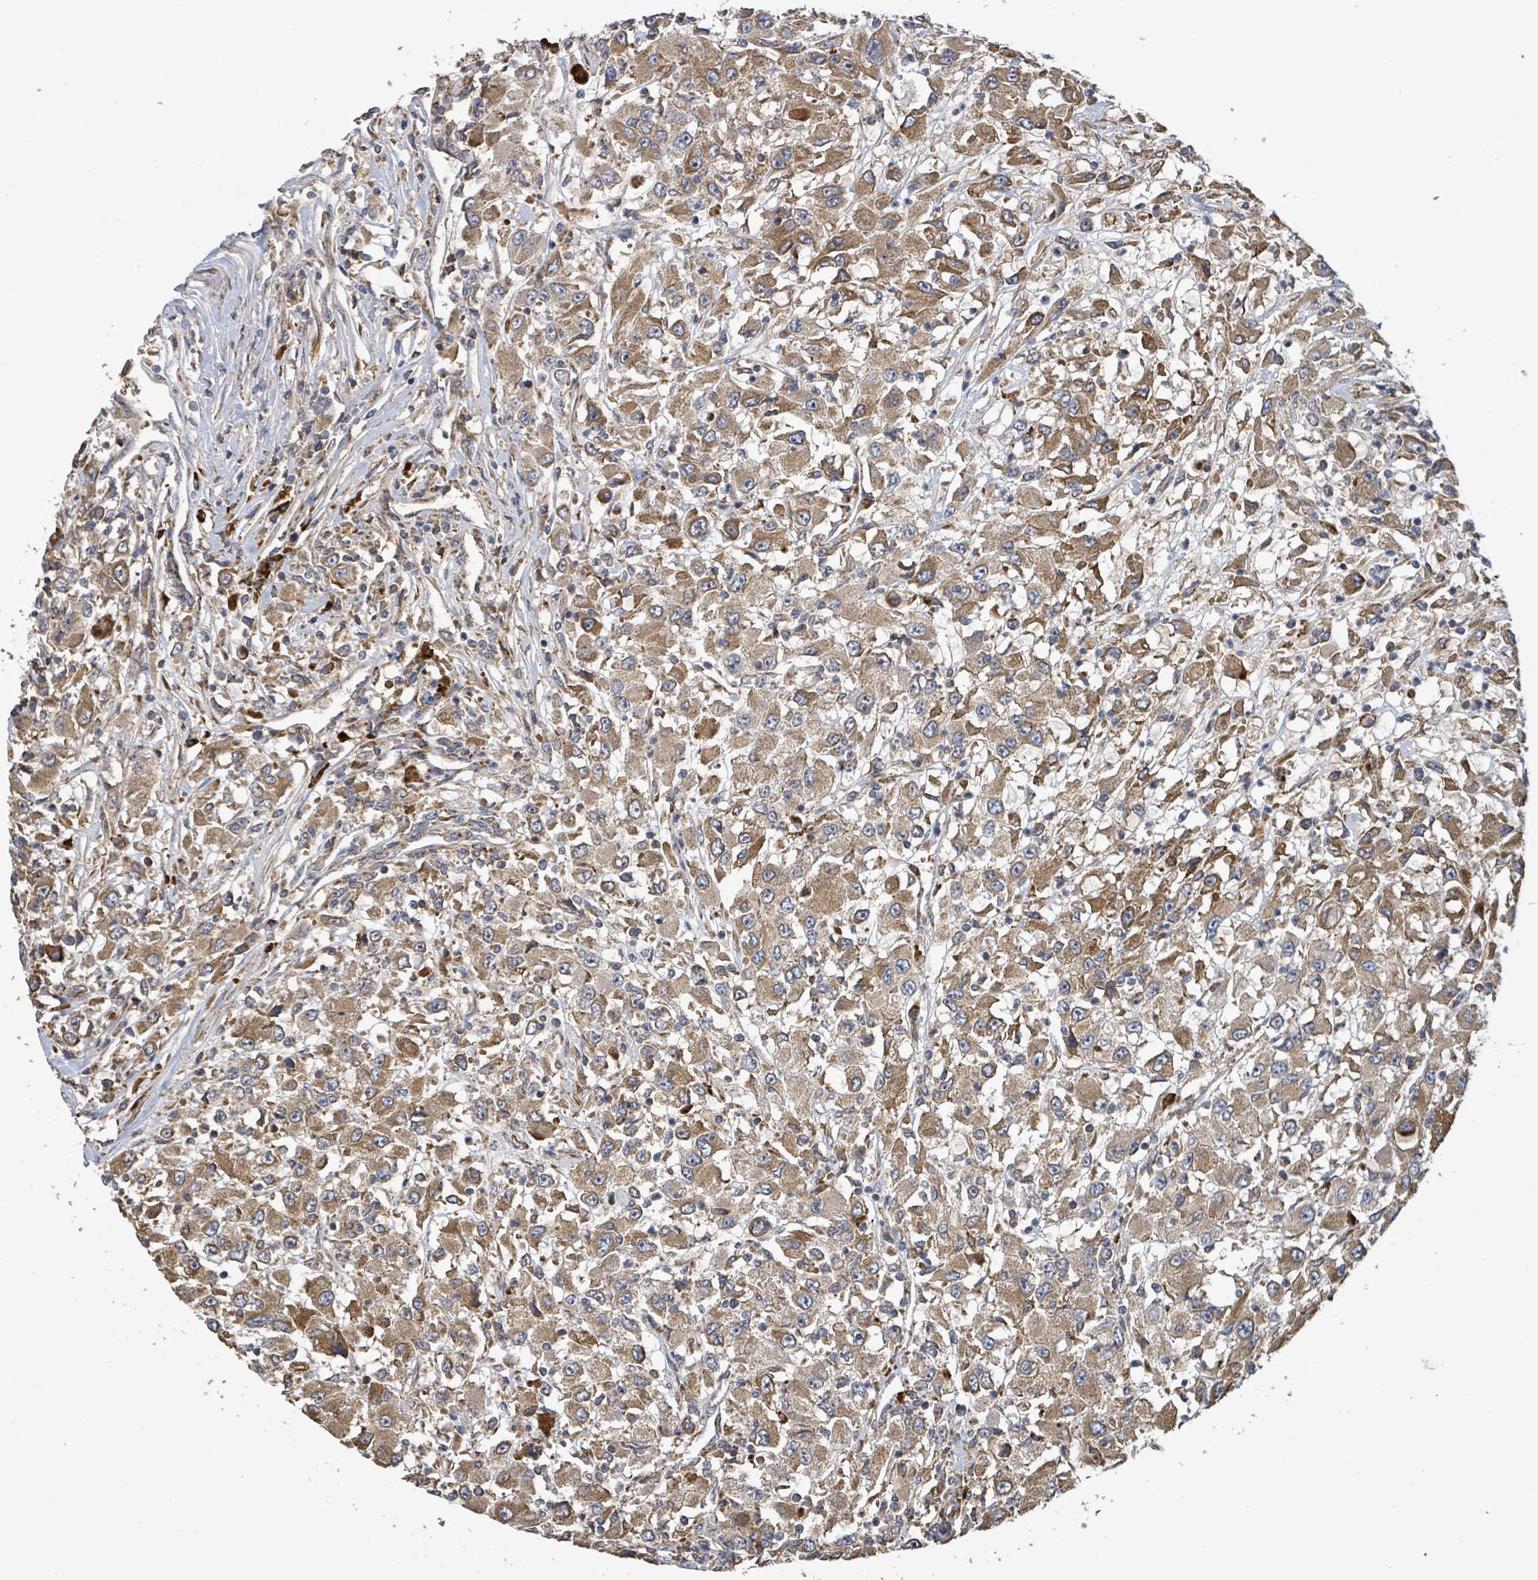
{"staining": {"intensity": "moderate", "quantity": ">75%", "location": "cytoplasmic/membranous"}, "tissue": "renal cancer", "cell_type": "Tumor cells", "image_type": "cancer", "snomed": [{"axis": "morphology", "description": "Adenocarcinoma, NOS"}, {"axis": "topography", "description": "Kidney"}], "caption": "A histopathology image showing moderate cytoplasmic/membranous positivity in about >75% of tumor cells in renal cancer, as visualized by brown immunohistochemical staining.", "gene": "STARD4", "patient": {"sex": "female", "age": 67}}